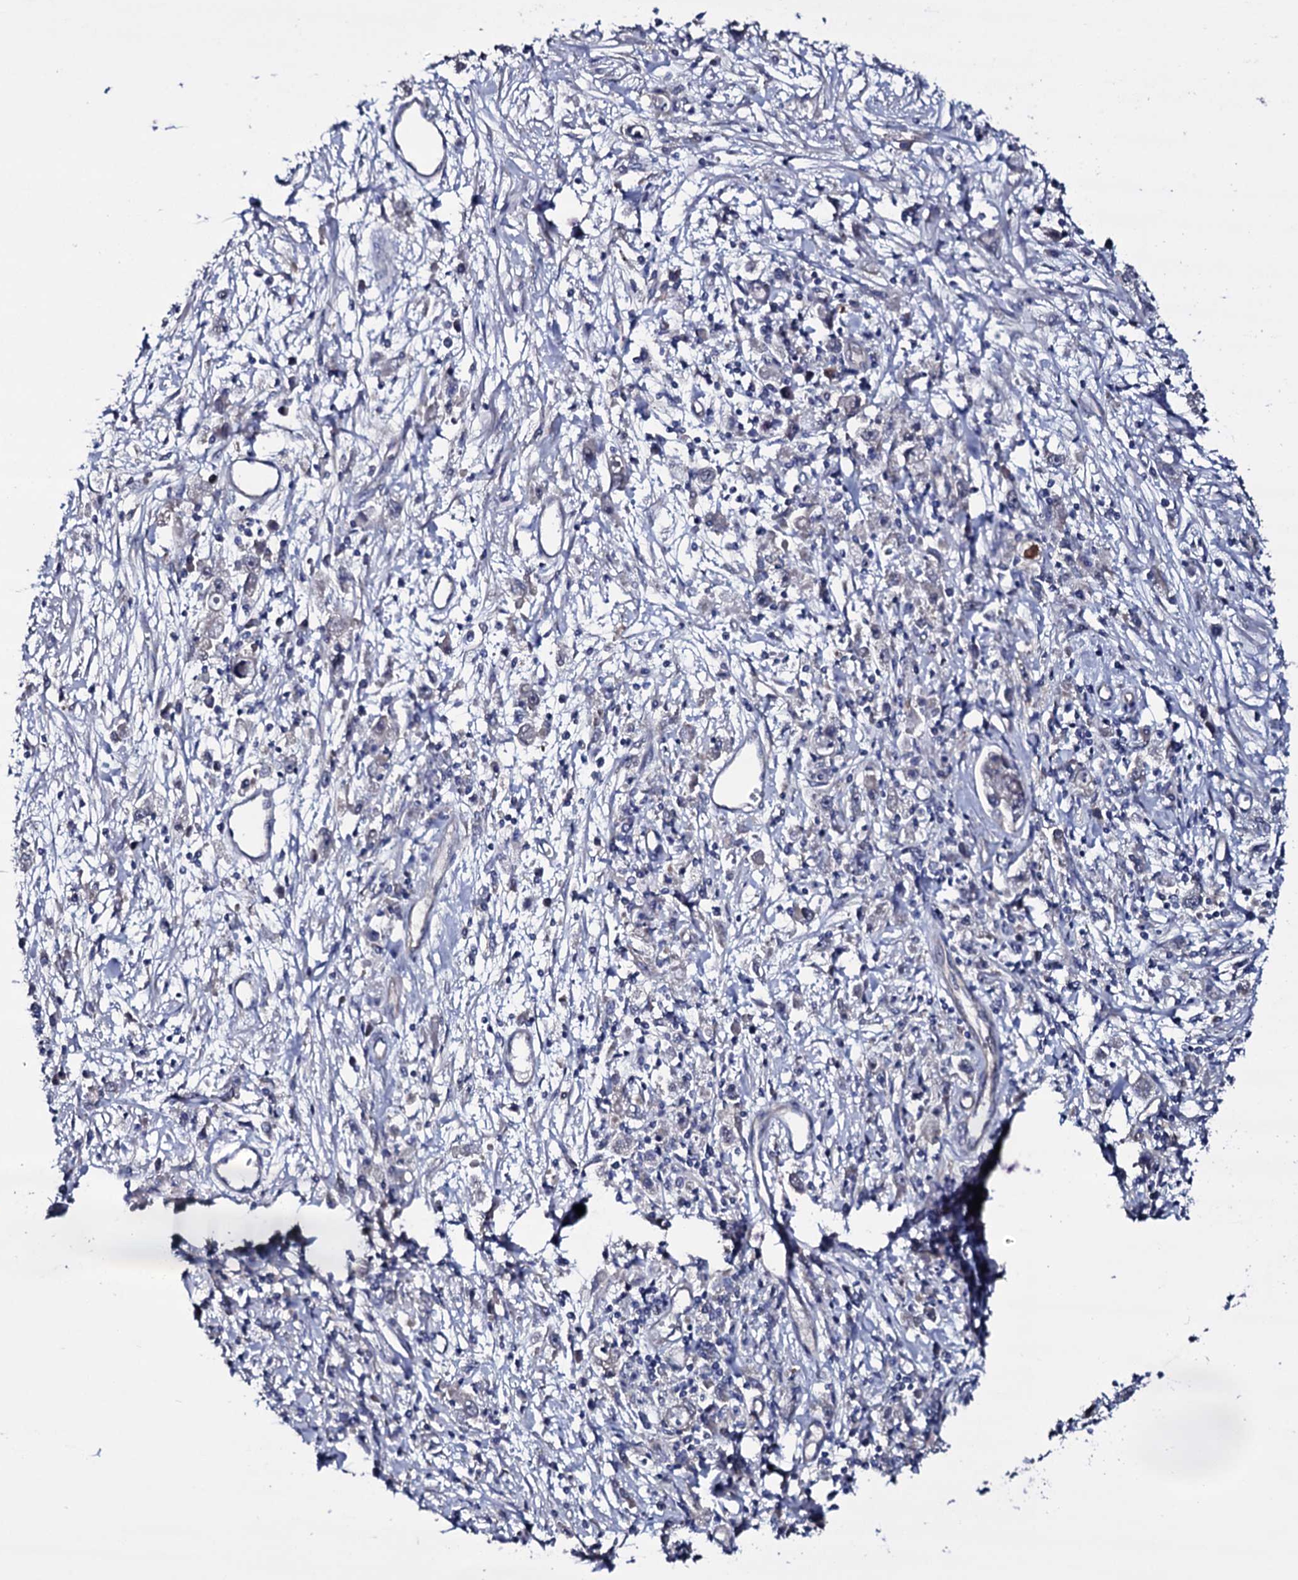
{"staining": {"intensity": "negative", "quantity": "none", "location": "none"}, "tissue": "stomach cancer", "cell_type": "Tumor cells", "image_type": "cancer", "snomed": [{"axis": "morphology", "description": "Adenocarcinoma, NOS"}, {"axis": "topography", "description": "Stomach"}], "caption": "The histopathology image shows no staining of tumor cells in stomach adenocarcinoma.", "gene": "BCL2L14", "patient": {"sex": "female", "age": 59}}